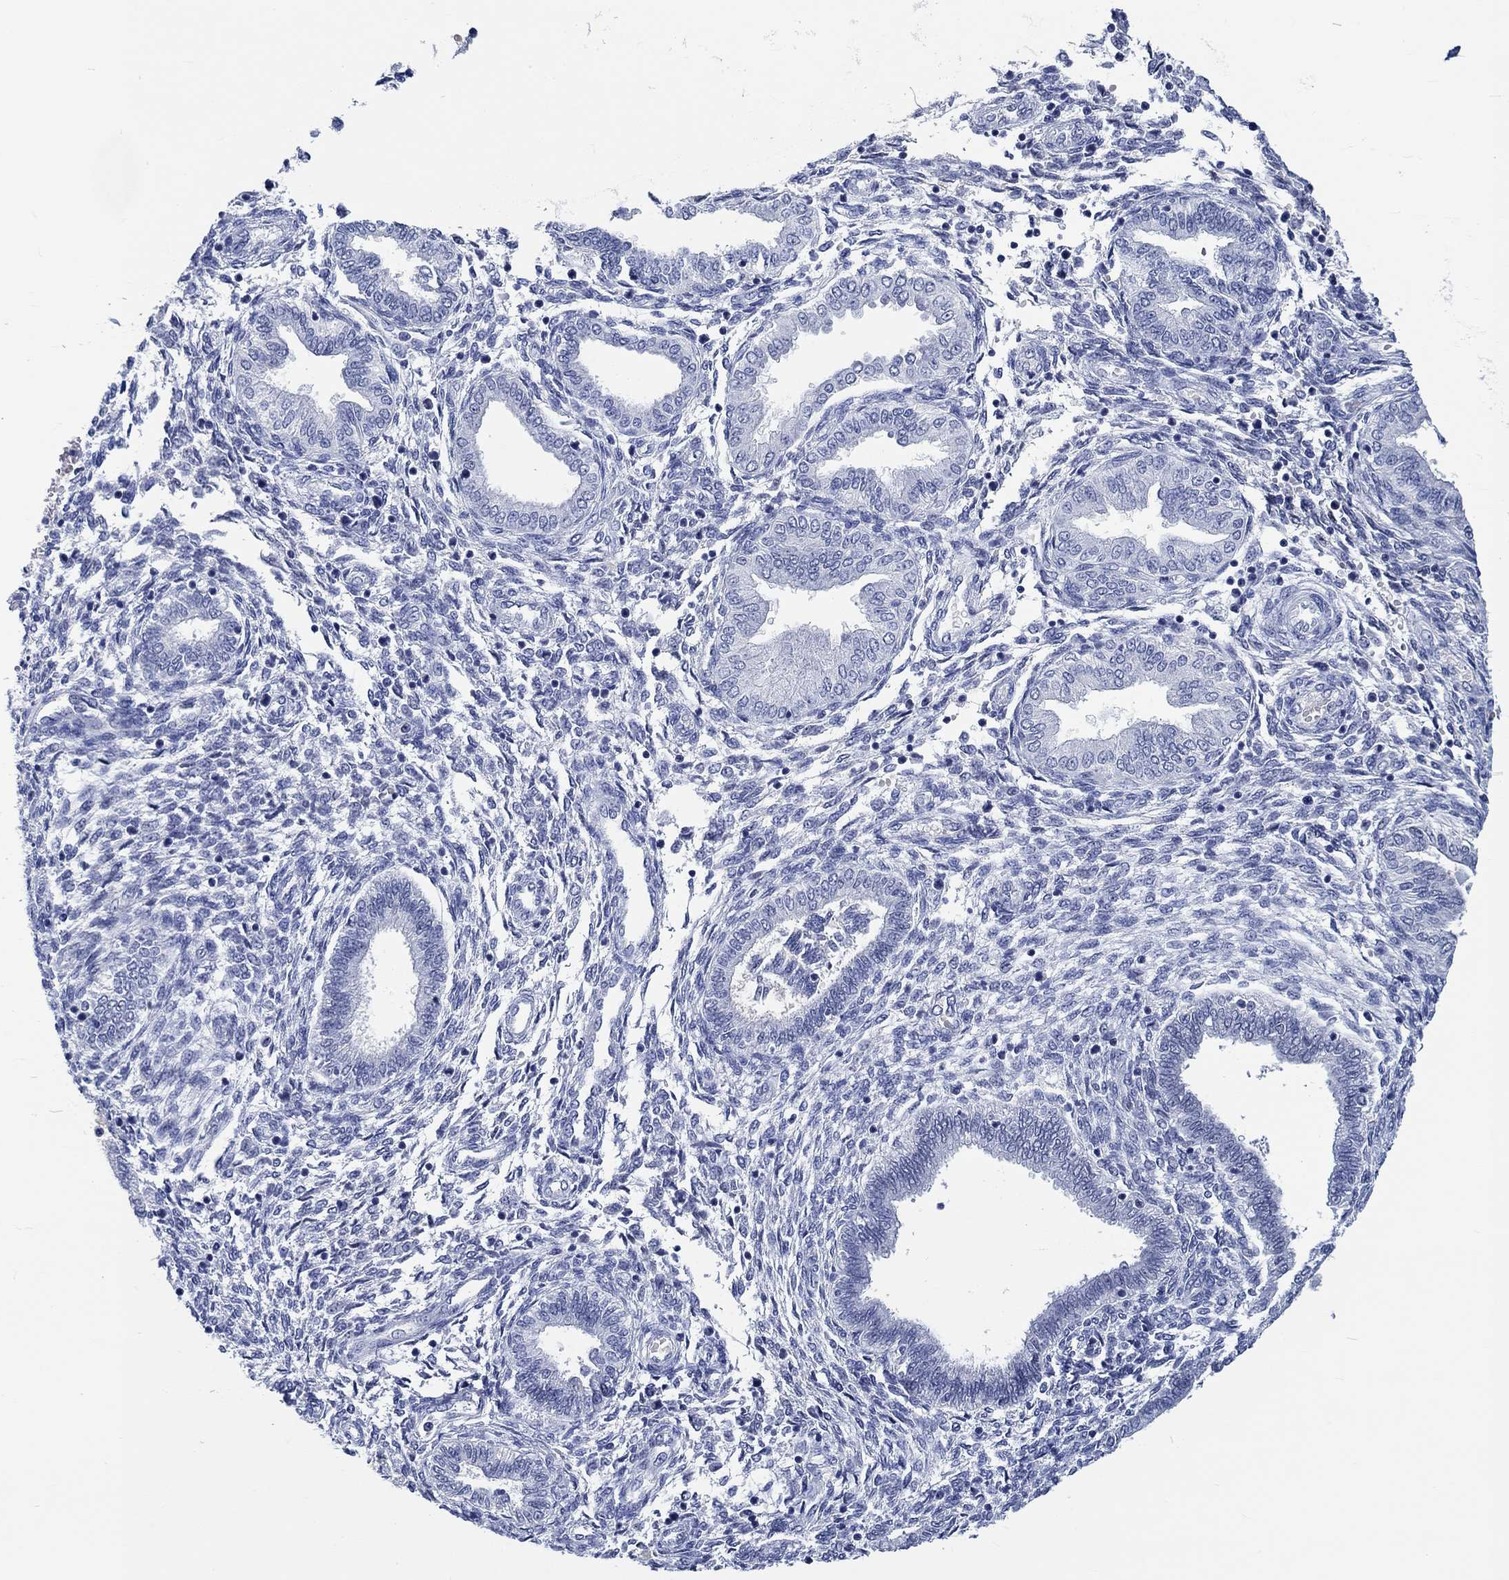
{"staining": {"intensity": "negative", "quantity": "none", "location": "none"}, "tissue": "endometrium", "cell_type": "Cells in endometrial stroma", "image_type": "normal", "snomed": [{"axis": "morphology", "description": "Normal tissue, NOS"}, {"axis": "topography", "description": "Endometrium"}], "caption": "This micrograph is of normal endometrium stained with immunohistochemistry (IHC) to label a protein in brown with the nuclei are counter-stained blue. There is no staining in cells in endometrial stroma. (Immunohistochemistry, brightfield microscopy, high magnification).", "gene": "ZNF446", "patient": {"sex": "female", "age": 42}}